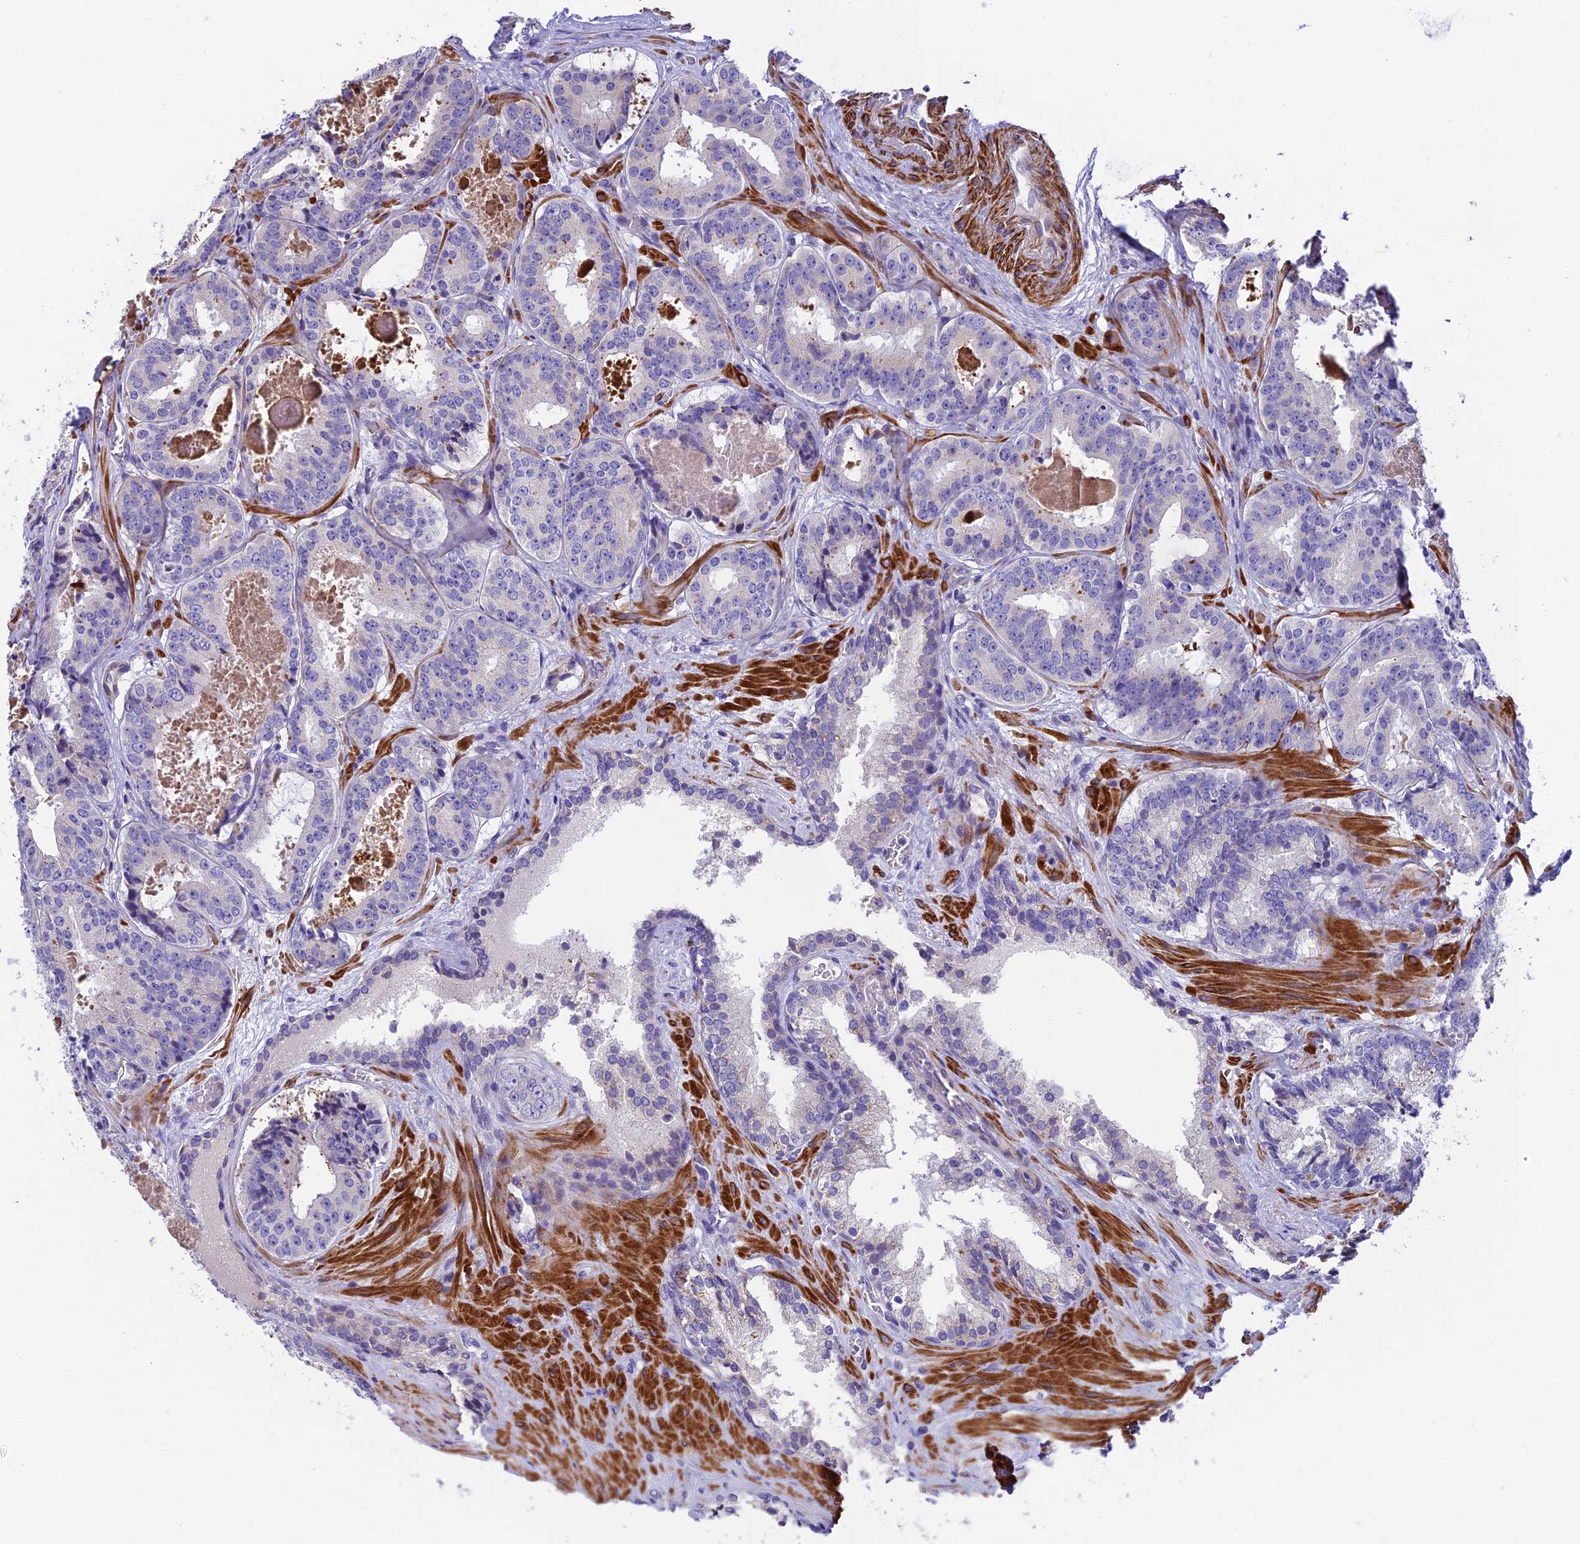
{"staining": {"intensity": "negative", "quantity": "none", "location": "none"}, "tissue": "prostate cancer", "cell_type": "Tumor cells", "image_type": "cancer", "snomed": [{"axis": "morphology", "description": "Adenocarcinoma, High grade"}, {"axis": "topography", "description": "Prostate"}], "caption": "Micrograph shows no protein expression in tumor cells of prostate cancer (adenocarcinoma (high-grade)) tissue.", "gene": "FAM178B", "patient": {"sex": "male", "age": 57}}